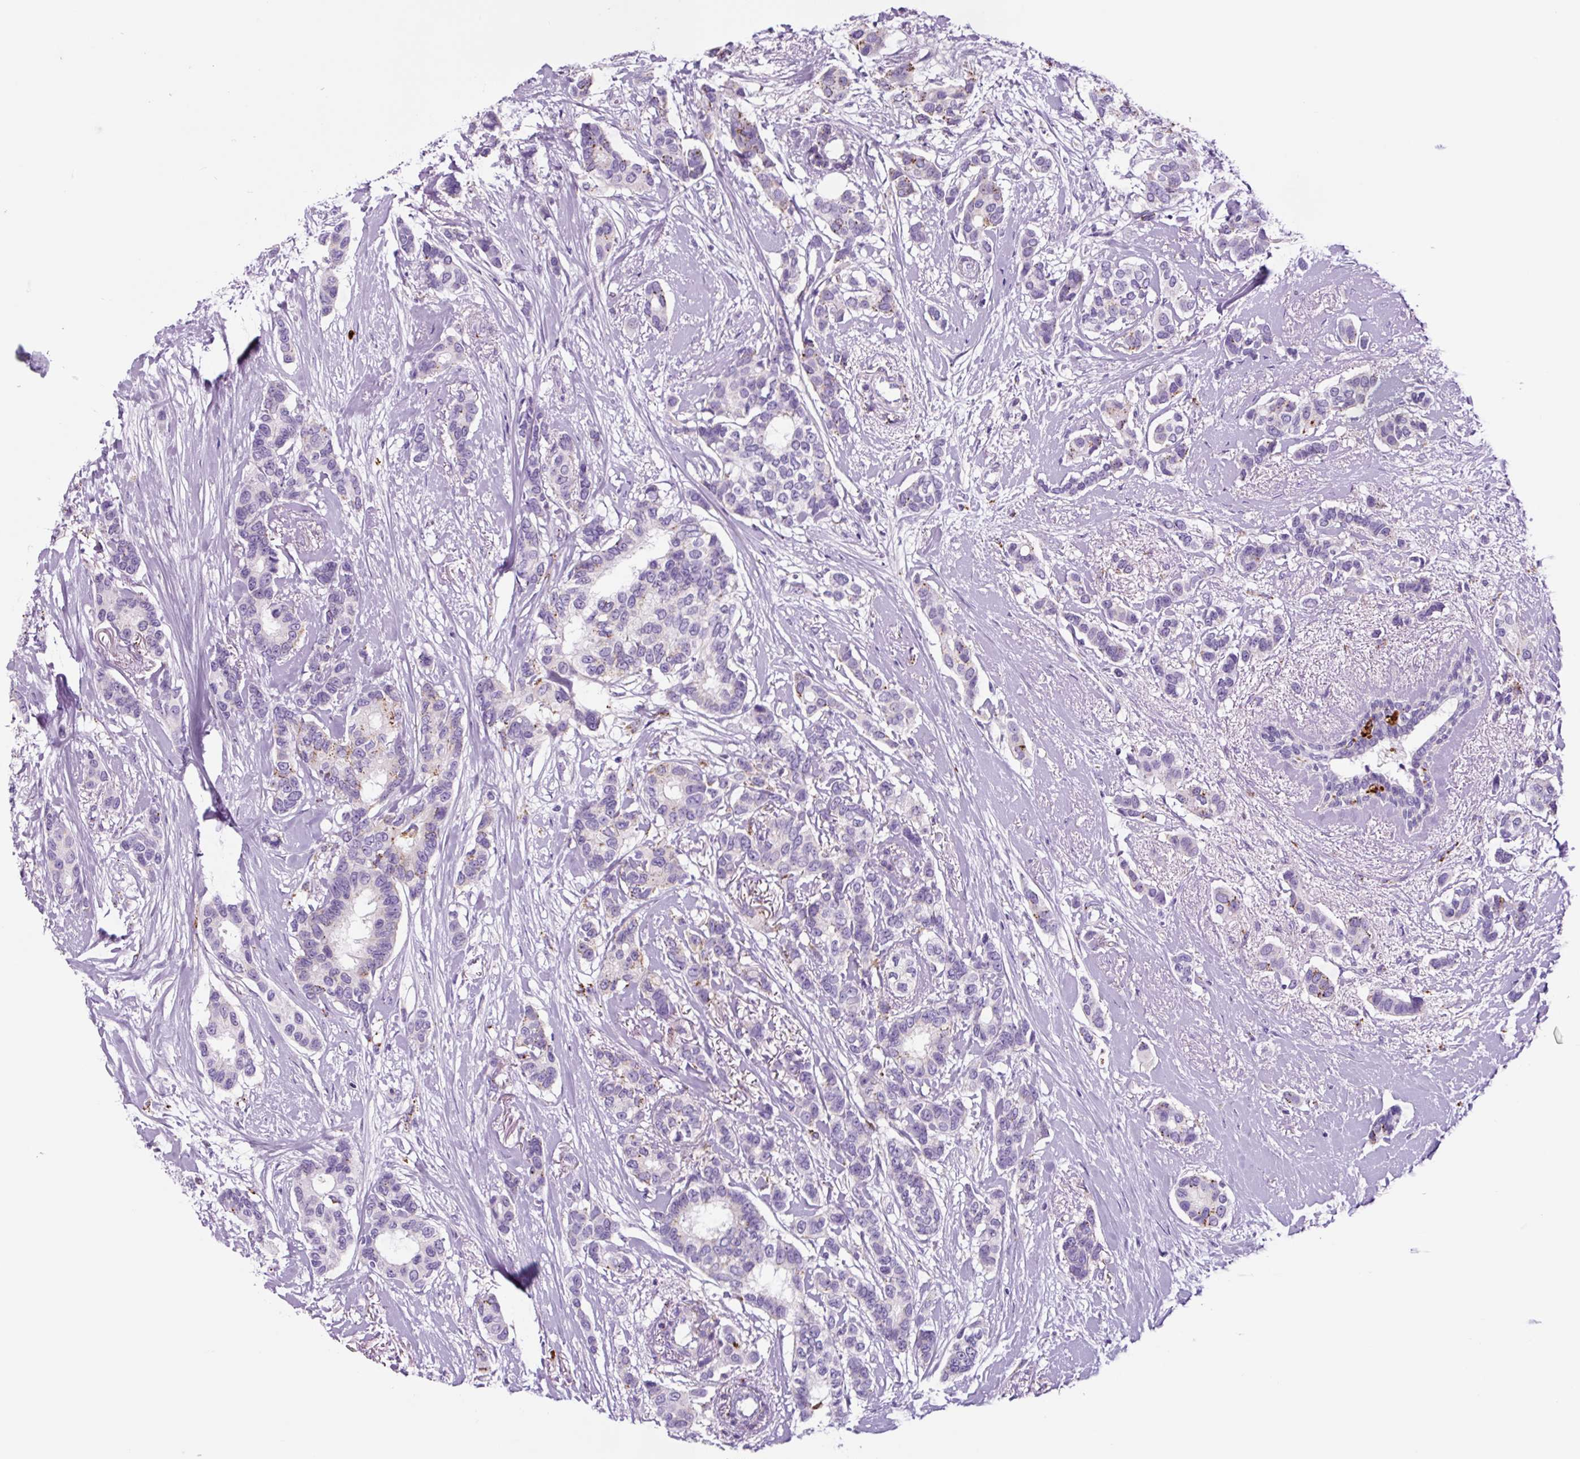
{"staining": {"intensity": "negative", "quantity": "none", "location": "none"}, "tissue": "breast cancer", "cell_type": "Tumor cells", "image_type": "cancer", "snomed": [{"axis": "morphology", "description": "Duct carcinoma"}, {"axis": "topography", "description": "Breast"}], "caption": "A photomicrograph of human breast cancer is negative for staining in tumor cells.", "gene": "LCN10", "patient": {"sex": "female", "age": 73}}